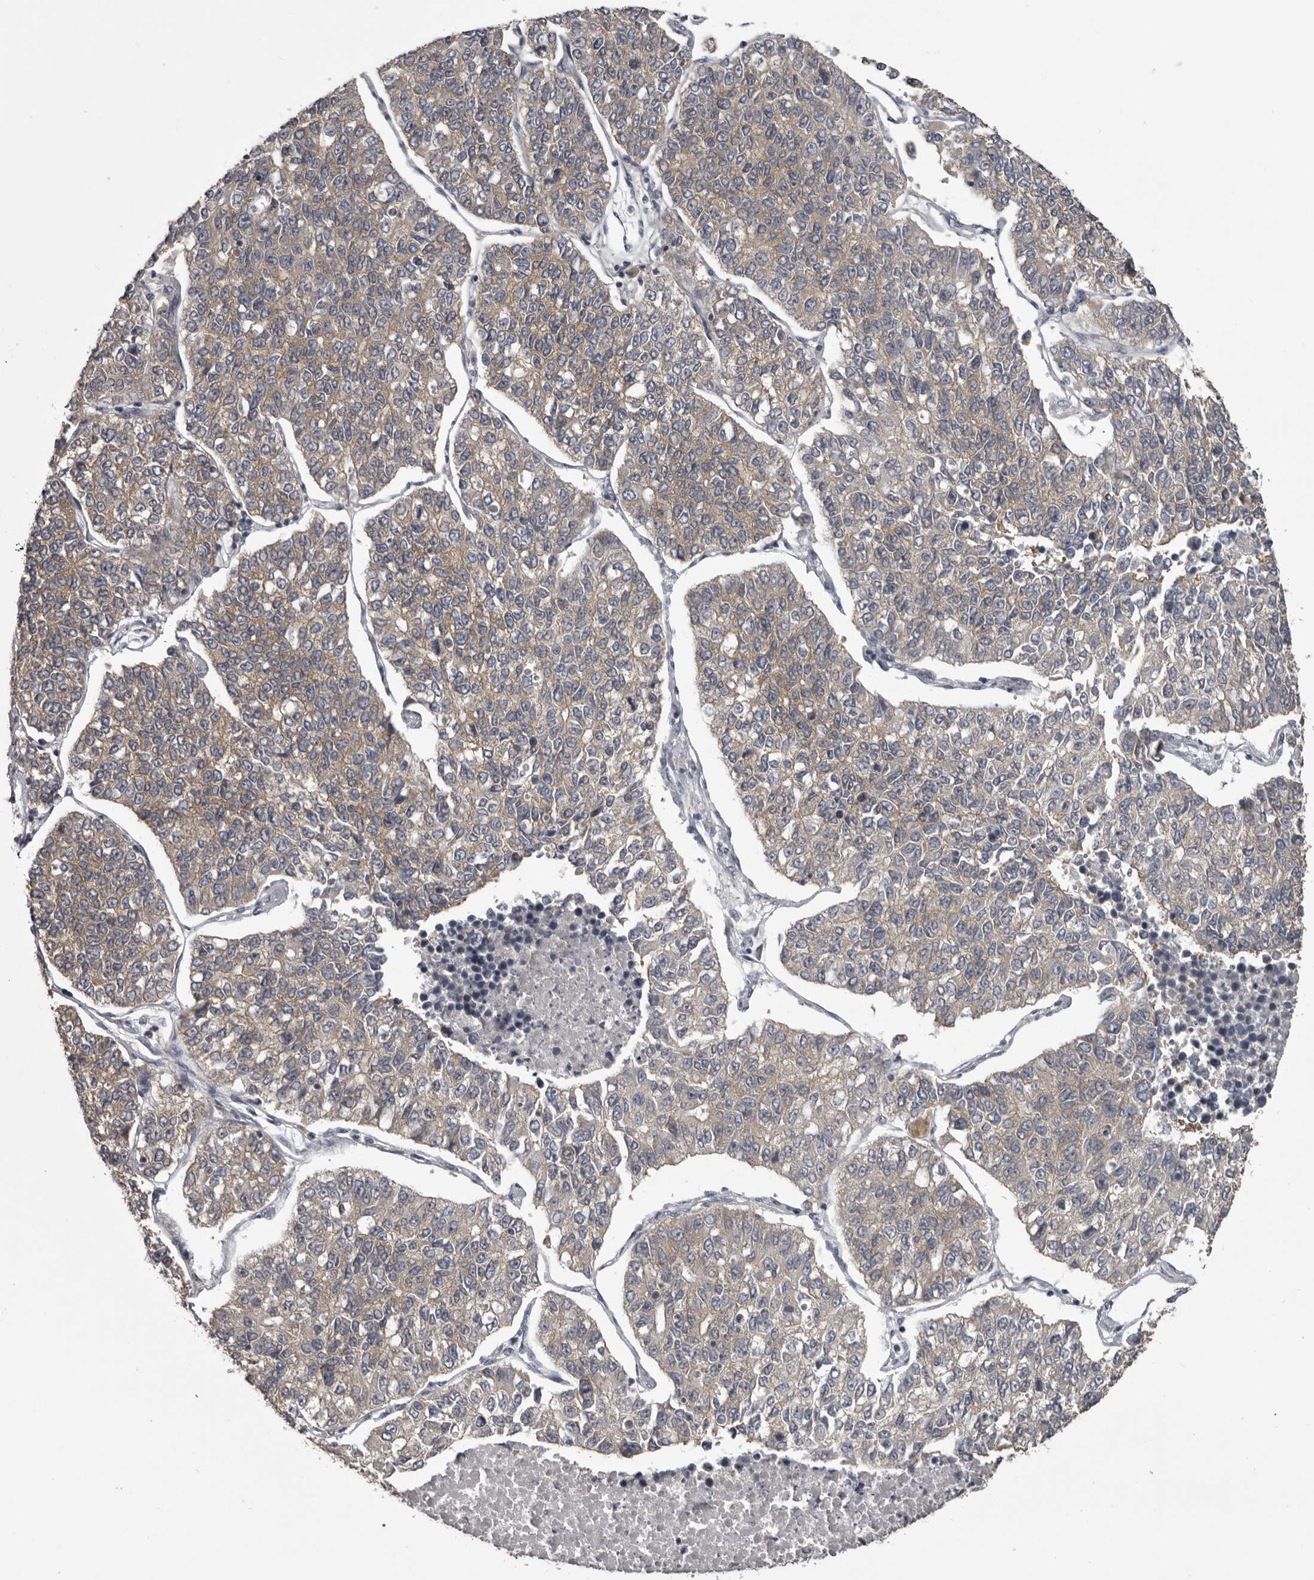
{"staining": {"intensity": "weak", "quantity": ">75%", "location": "cytoplasmic/membranous"}, "tissue": "lung cancer", "cell_type": "Tumor cells", "image_type": "cancer", "snomed": [{"axis": "morphology", "description": "Adenocarcinoma, NOS"}, {"axis": "topography", "description": "Lung"}], "caption": "Immunohistochemistry staining of lung adenocarcinoma, which demonstrates low levels of weak cytoplasmic/membranous positivity in approximately >75% of tumor cells indicating weak cytoplasmic/membranous protein positivity. The staining was performed using DAB (brown) for protein detection and nuclei were counterstained in hematoxylin (blue).", "gene": "DARS1", "patient": {"sex": "male", "age": 49}}